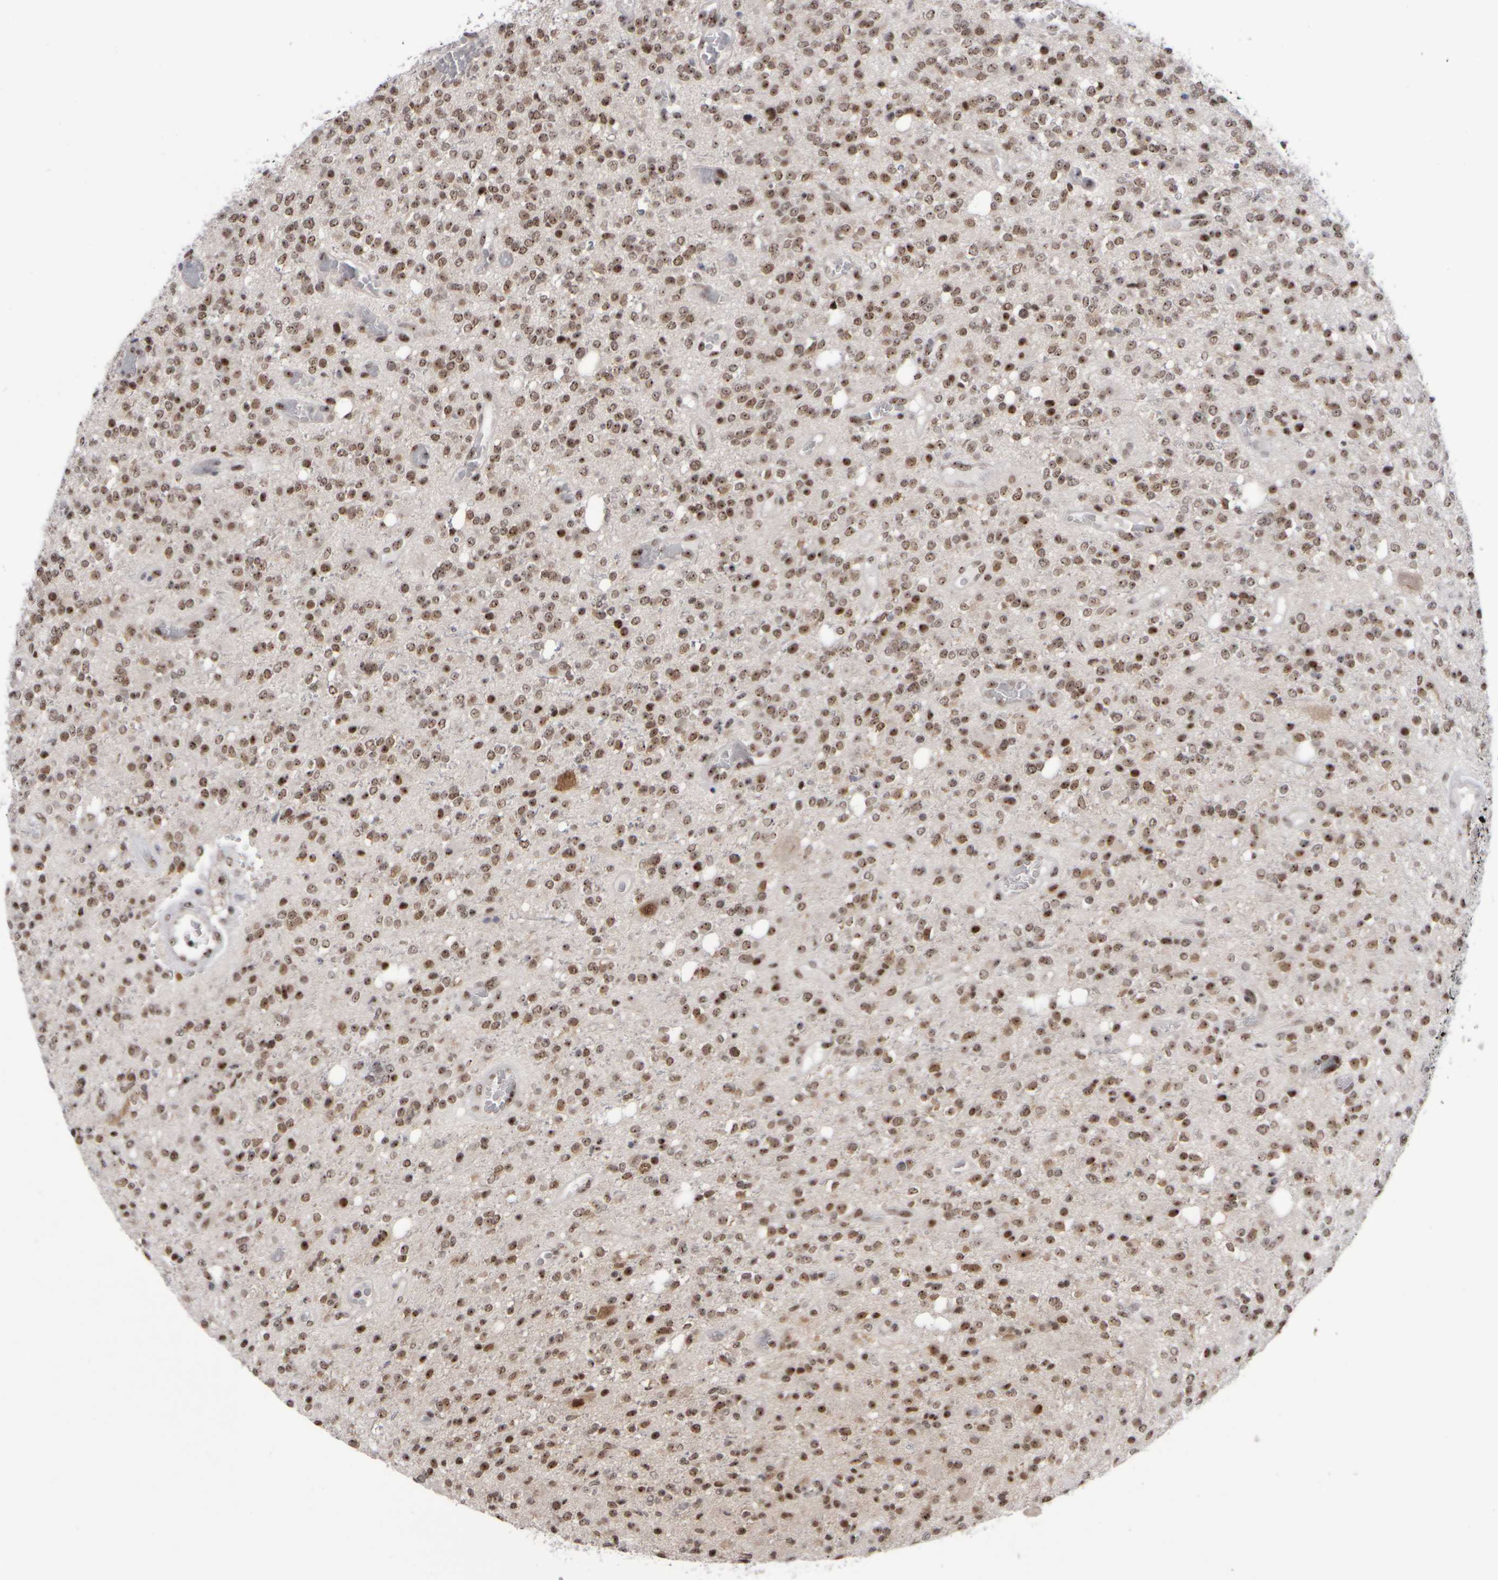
{"staining": {"intensity": "moderate", "quantity": ">75%", "location": "nuclear"}, "tissue": "glioma", "cell_type": "Tumor cells", "image_type": "cancer", "snomed": [{"axis": "morphology", "description": "Glioma, malignant, High grade"}, {"axis": "topography", "description": "Brain"}], "caption": "Malignant high-grade glioma was stained to show a protein in brown. There is medium levels of moderate nuclear positivity in approximately >75% of tumor cells.", "gene": "SURF6", "patient": {"sex": "male", "age": 34}}